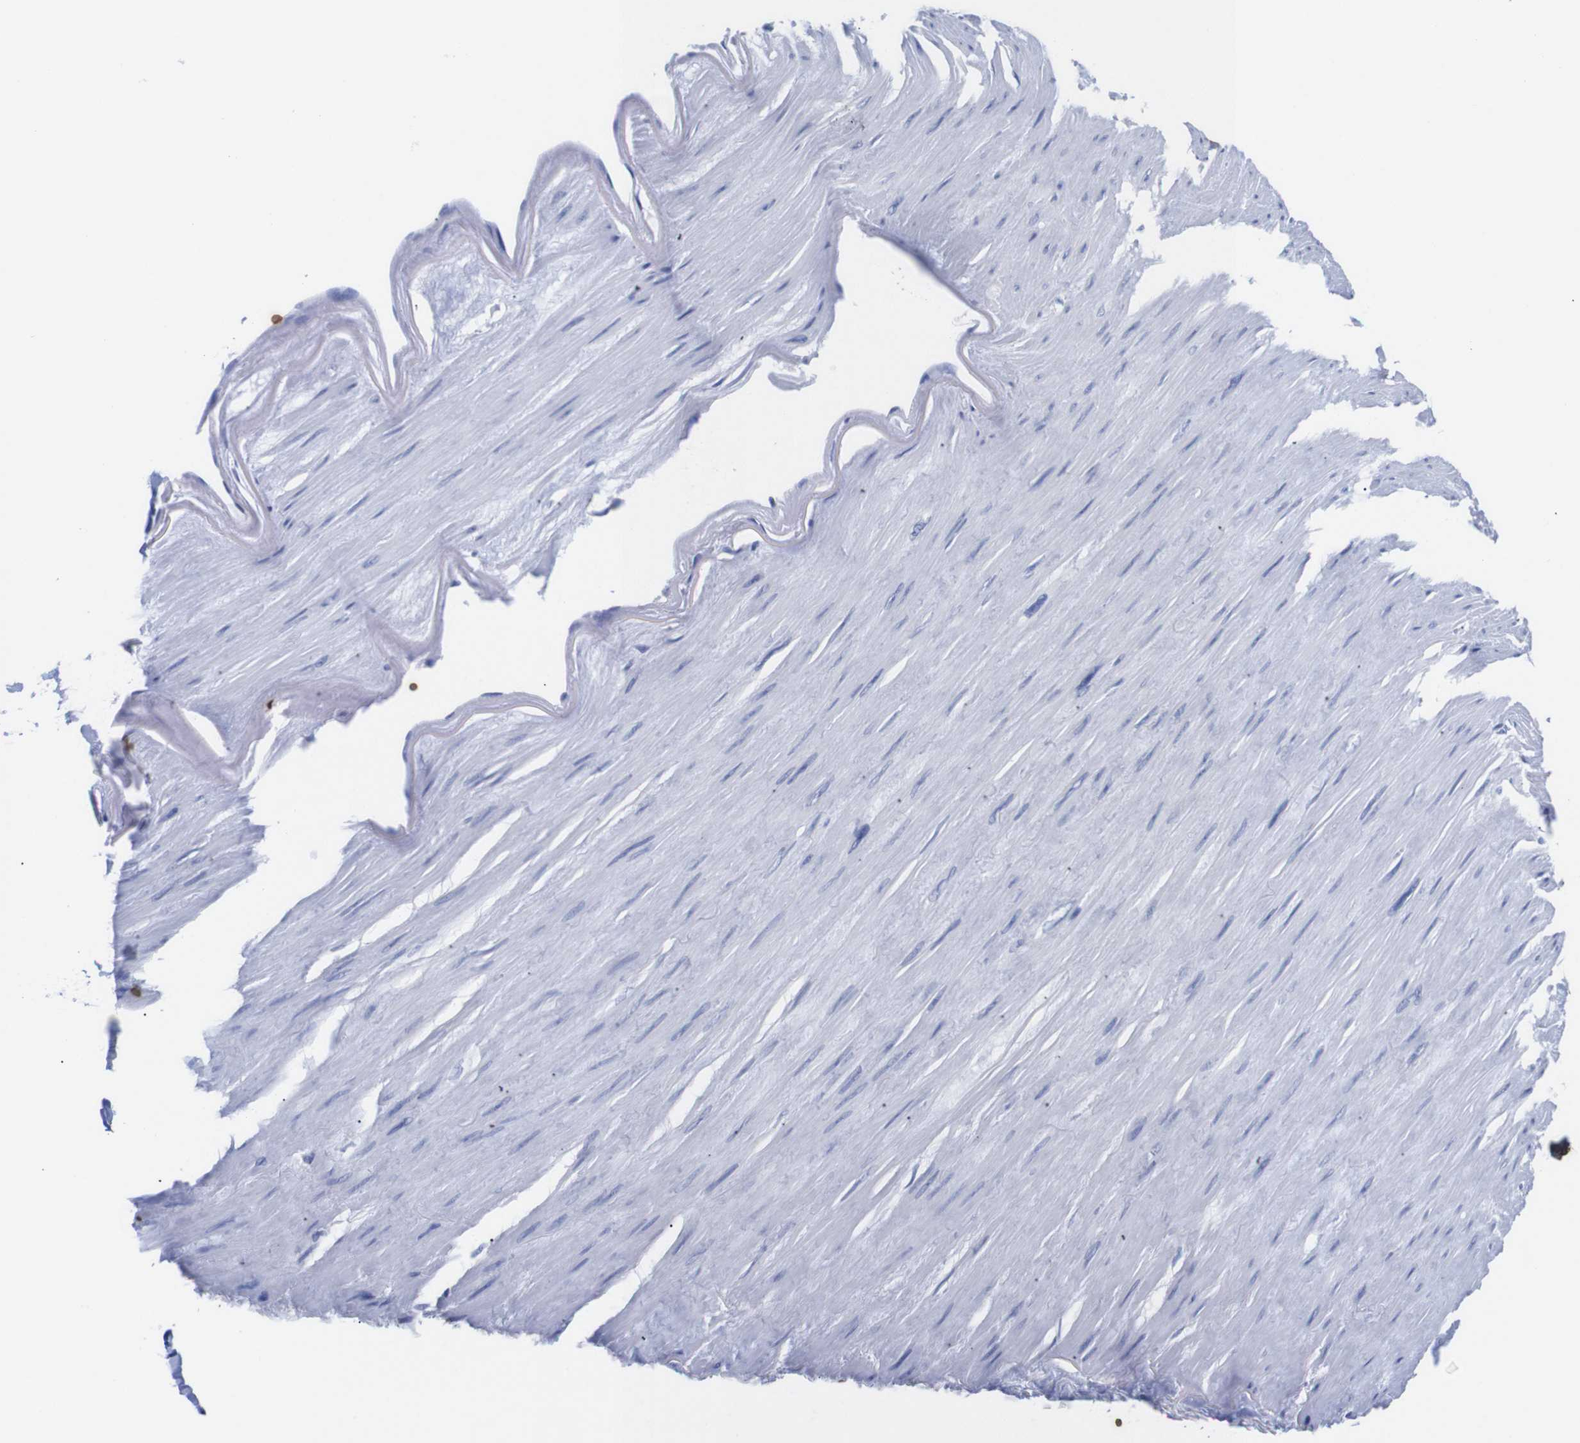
{"staining": {"intensity": "negative", "quantity": "none", "location": "none"}, "tissue": "adipose tissue", "cell_type": "Adipocytes", "image_type": "normal", "snomed": [{"axis": "morphology", "description": "Normal tissue, NOS"}, {"axis": "topography", "description": "Adipose tissue"}, {"axis": "topography", "description": "Peripheral nerve tissue"}], "caption": "High power microscopy photomicrograph of an immunohistochemistry (IHC) image of normal adipose tissue, revealing no significant positivity in adipocytes.", "gene": "S1PR2", "patient": {"sex": "male", "age": 52}}